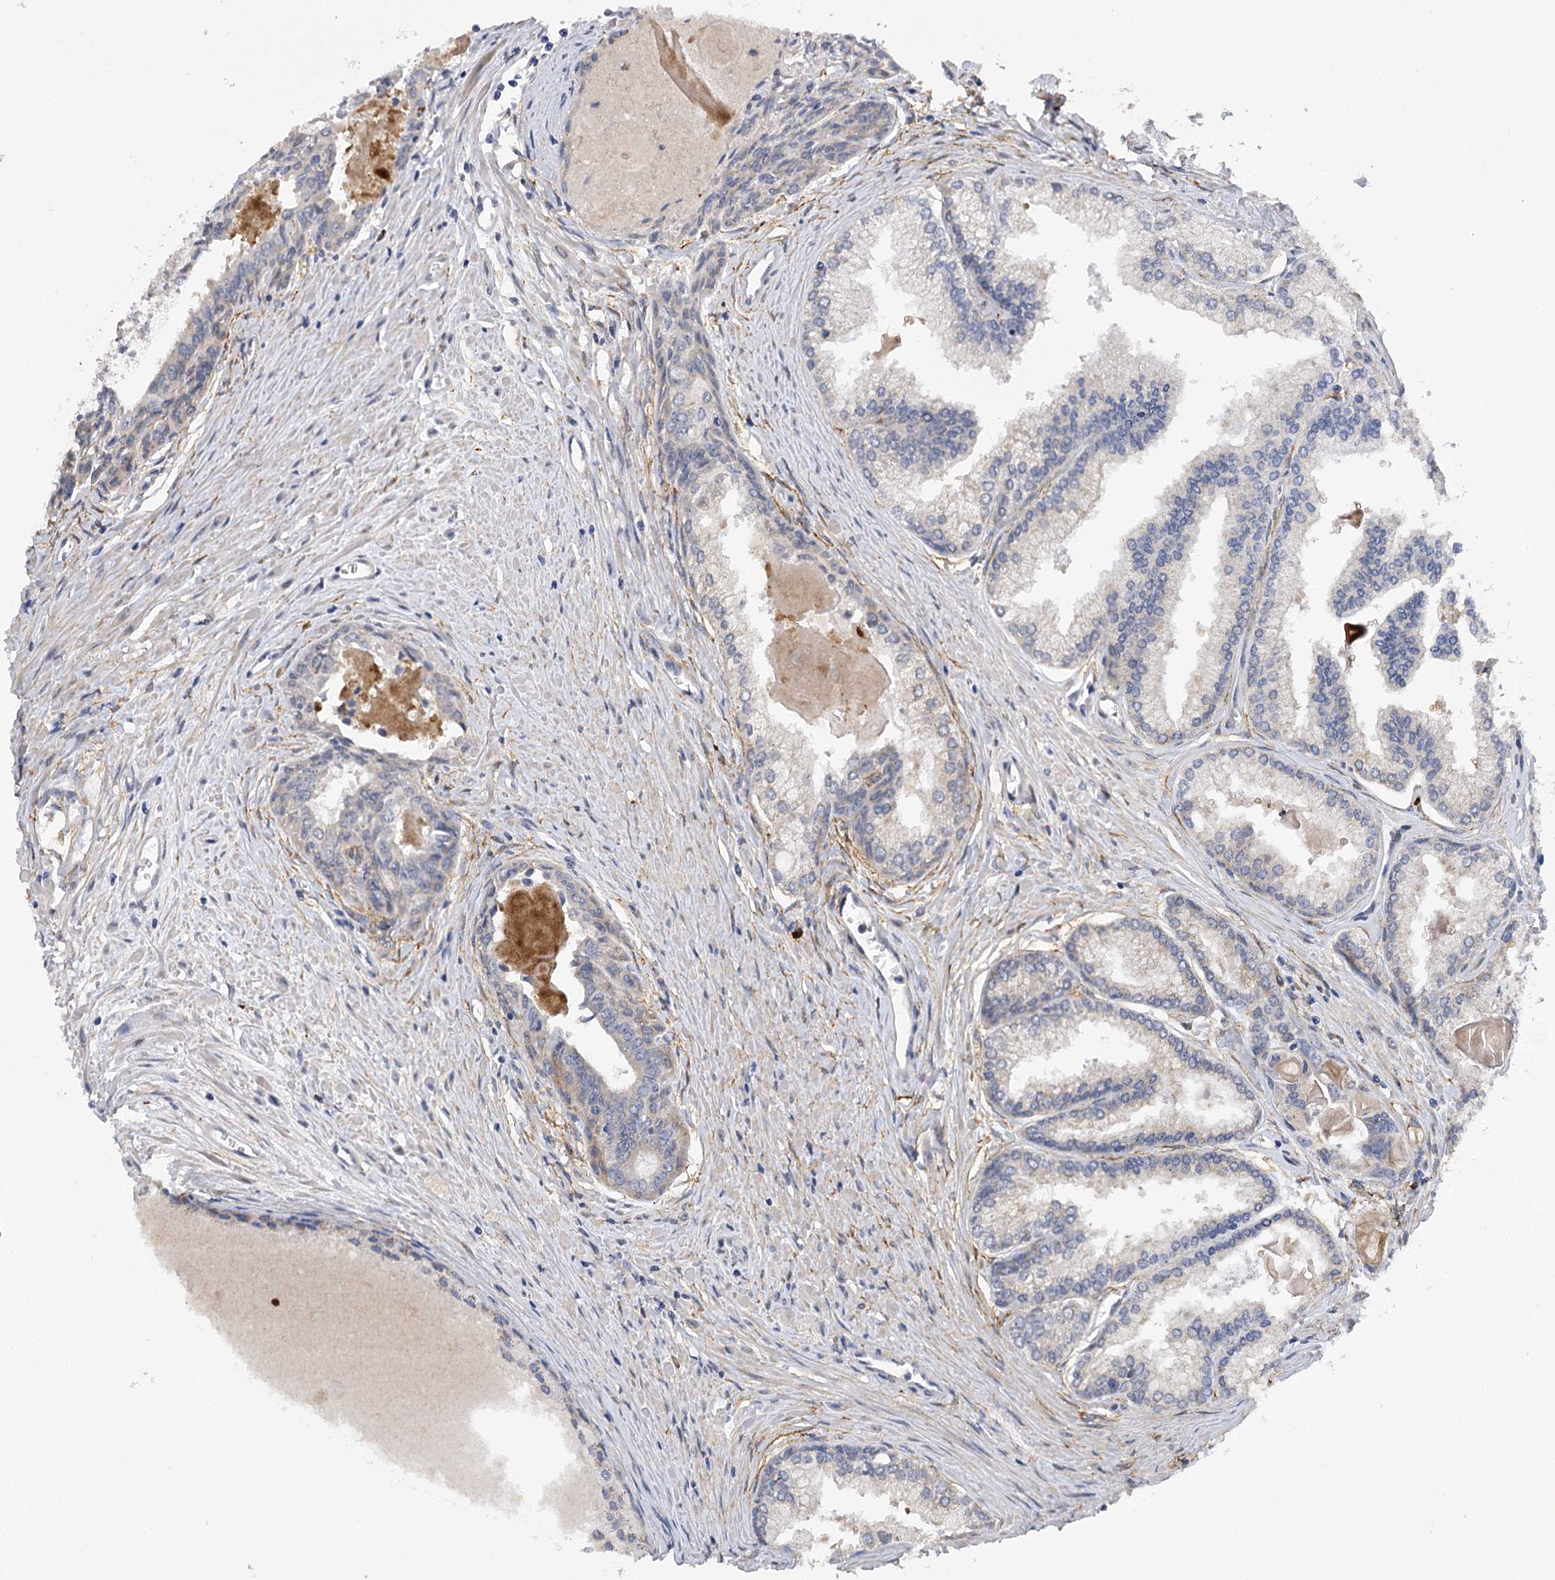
{"staining": {"intensity": "negative", "quantity": "none", "location": "none"}, "tissue": "prostate cancer", "cell_type": "Tumor cells", "image_type": "cancer", "snomed": [{"axis": "morphology", "description": "Adenocarcinoma, High grade"}, {"axis": "topography", "description": "Prostate"}], "caption": "High magnification brightfield microscopy of prostate adenocarcinoma (high-grade) stained with DAB (3,3'-diaminobenzidine) (brown) and counterstained with hematoxylin (blue): tumor cells show no significant expression.", "gene": "NCKAP5", "patient": {"sex": "male", "age": 68}}